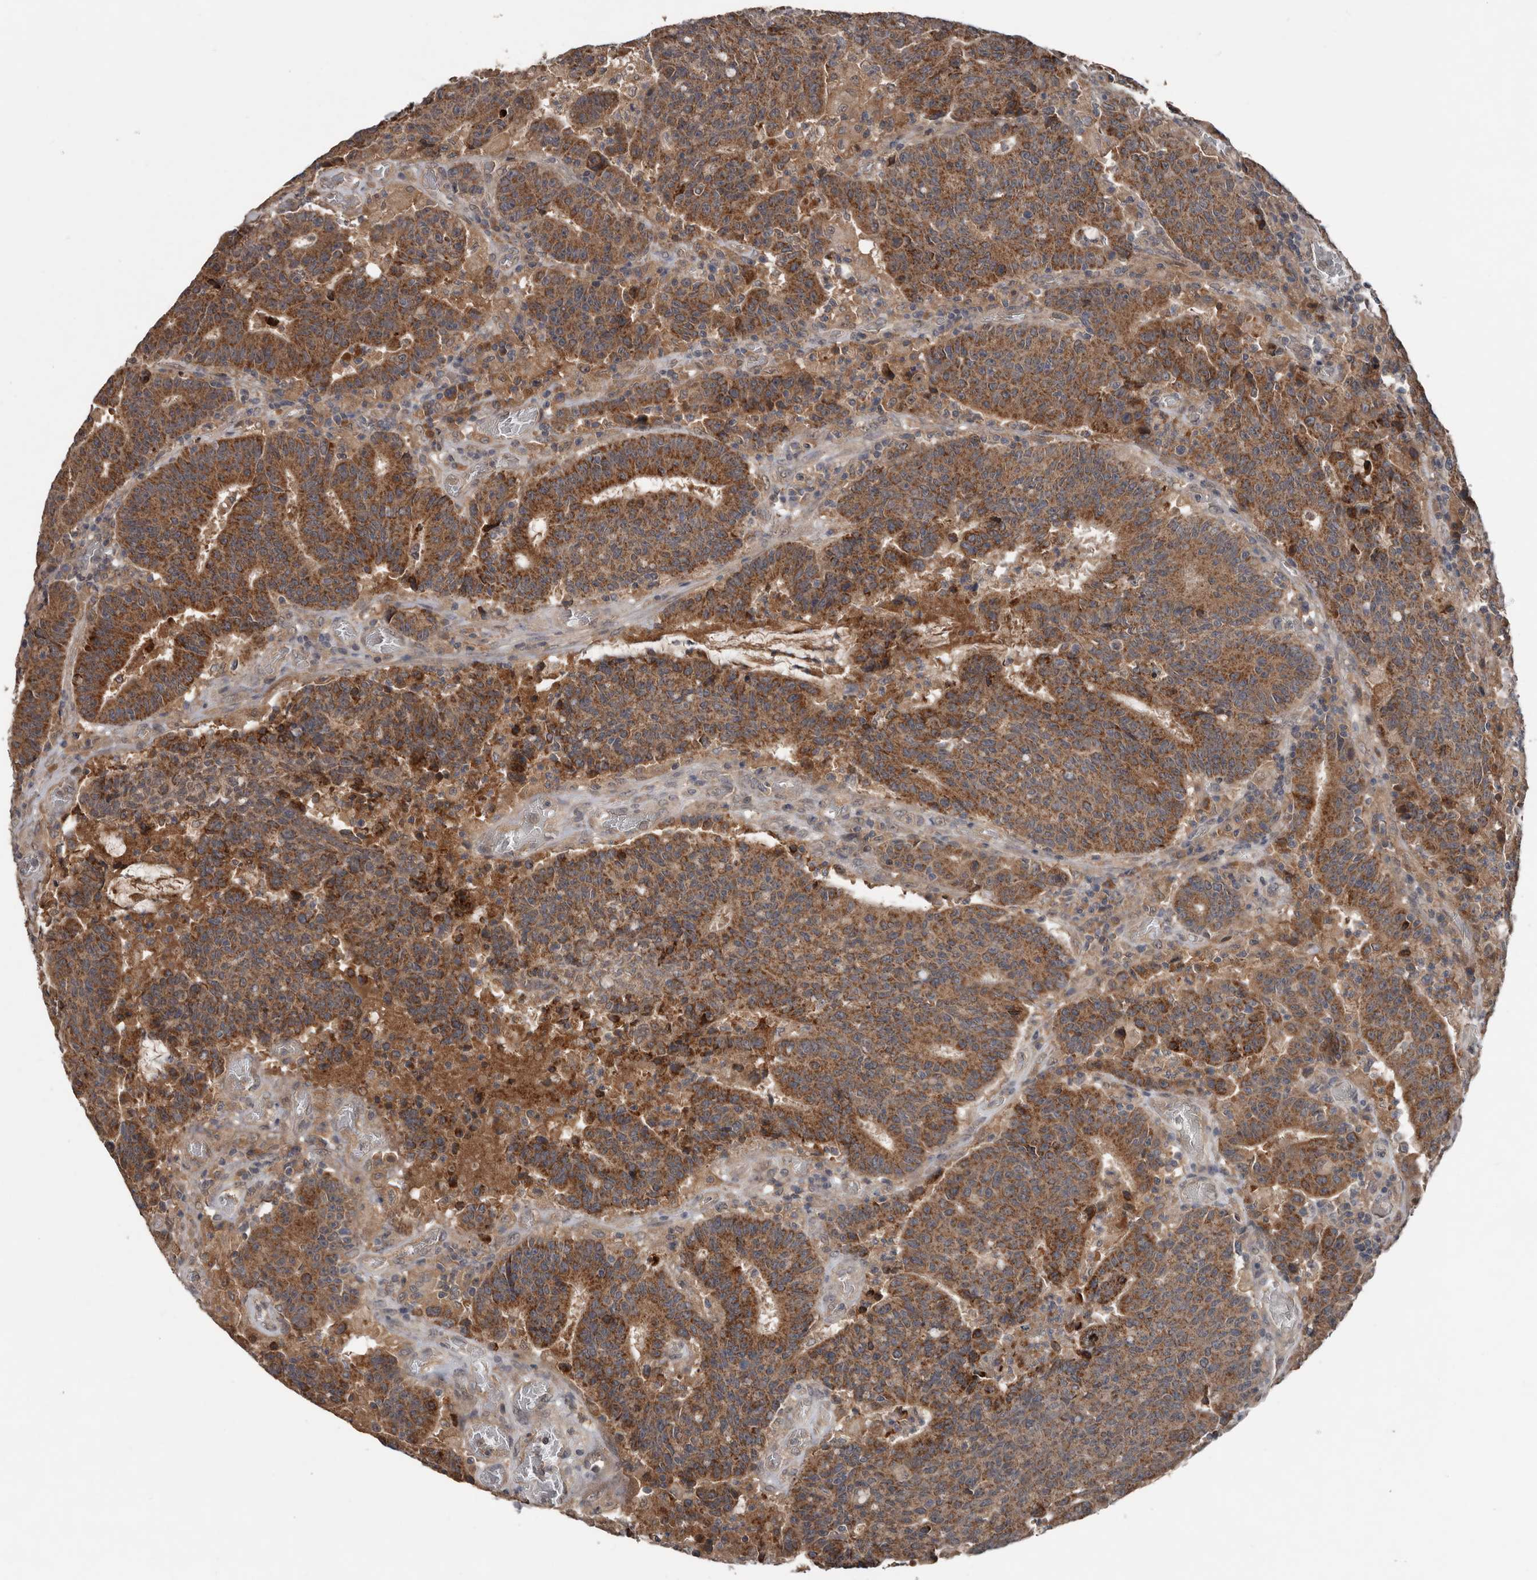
{"staining": {"intensity": "strong", "quantity": ">75%", "location": "cytoplasmic/membranous"}, "tissue": "colorectal cancer", "cell_type": "Tumor cells", "image_type": "cancer", "snomed": [{"axis": "morphology", "description": "Adenocarcinoma, NOS"}, {"axis": "topography", "description": "Colon"}], "caption": "Protein expression analysis of colorectal cancer (adenocarcinoma) exhibits strong cytoplasmic/membranous expression in approximately >75% of tumor cells. Nuclei are stained in blue.", "gene": "DNAJB4", "patient": {"sex": "female", "age": 75}}